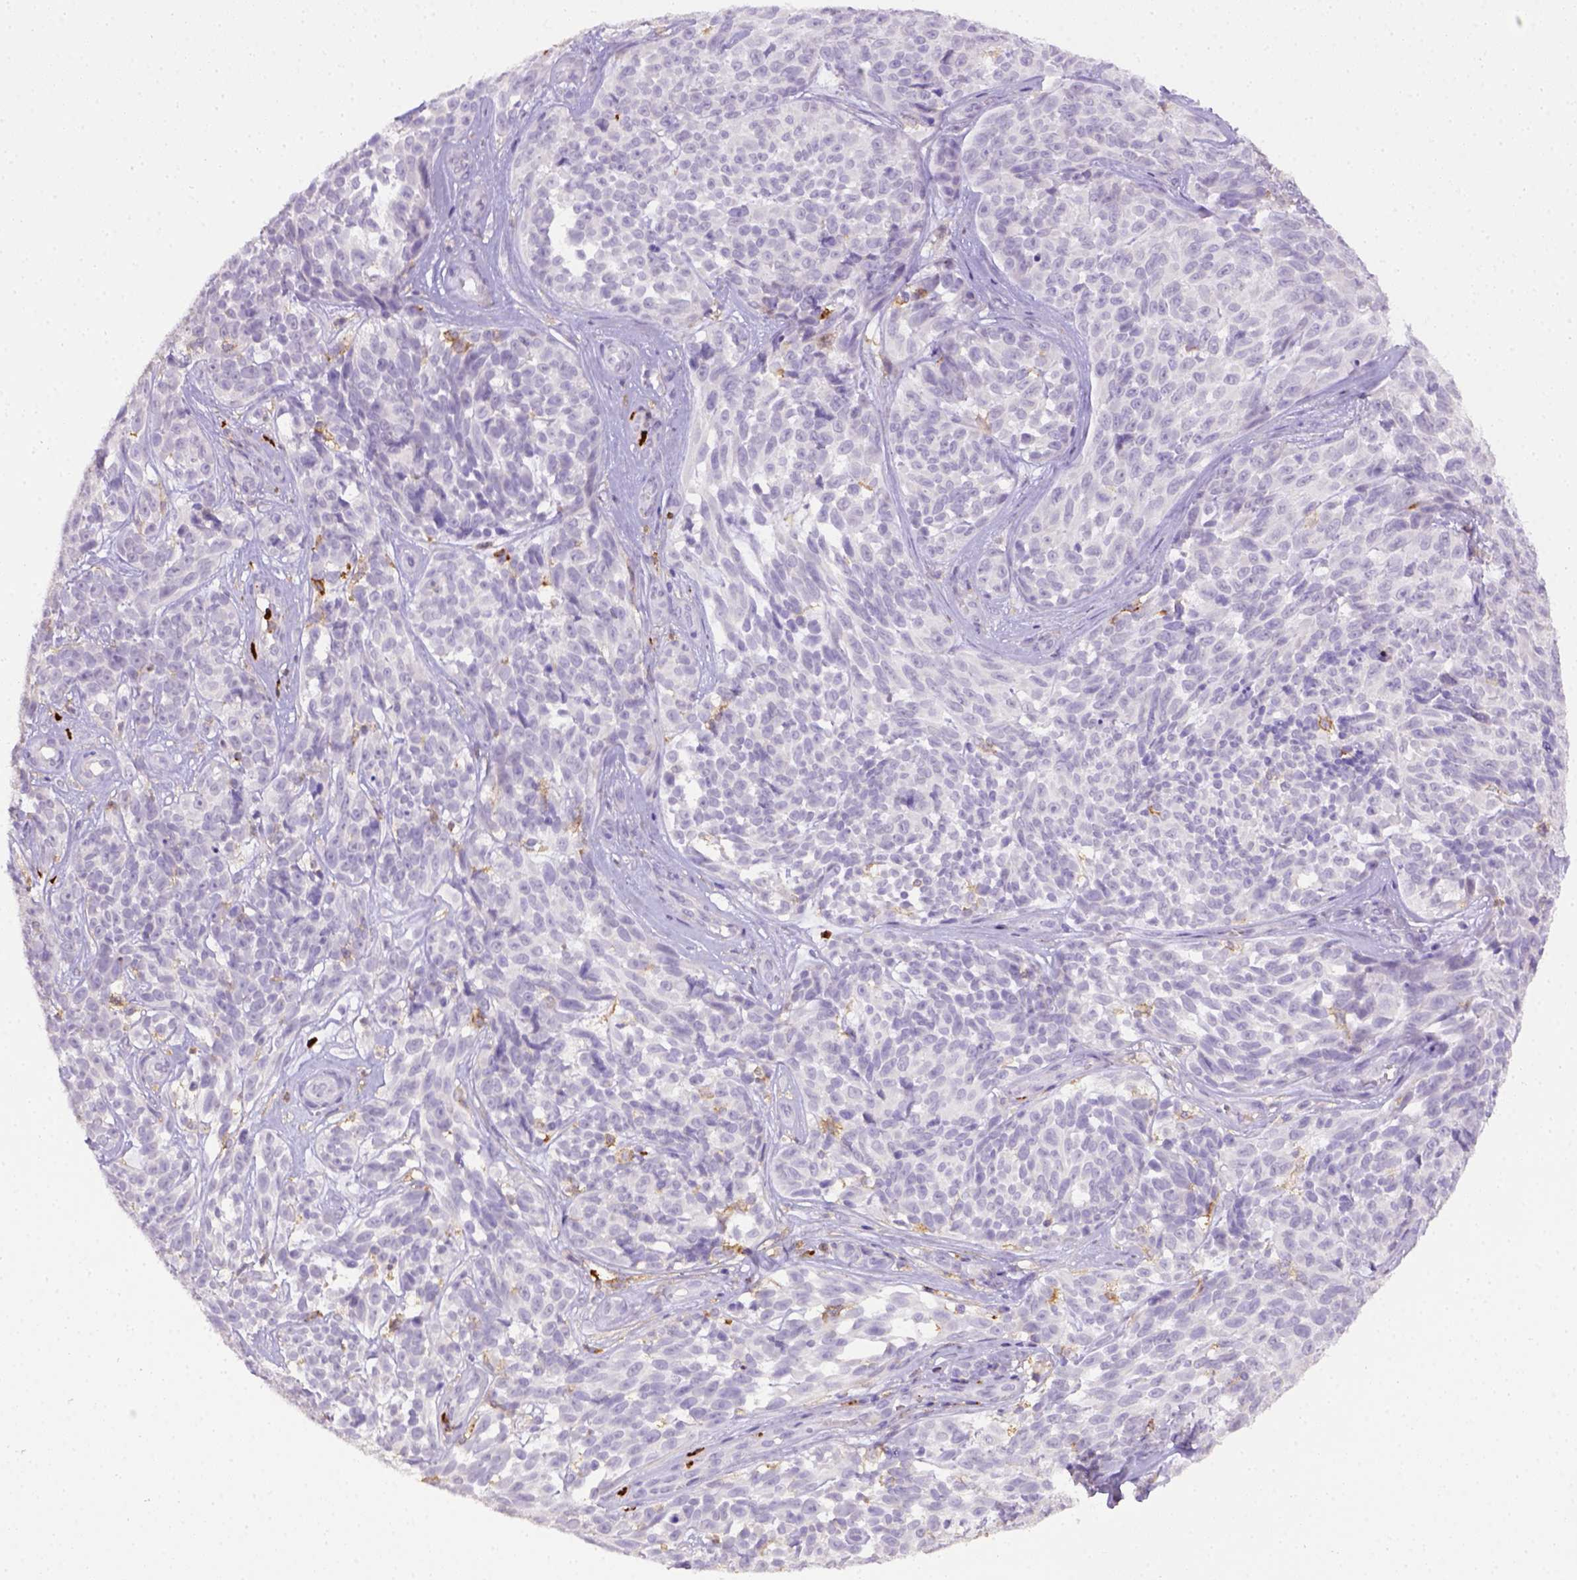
{"staining": {"intensity": "negative", "quantity": "none", "location": "none"}, "tissue": "melanoma", "cell_type": "Tumor cells", "image_type": "cancer", "snomed": [{"axis": "morphology", "description": "Malignant melanoma, NOS"}, {"axis": "topography", "description": "Skin"}], "caption": "DAB (3,3'-diaminobenzidine) immunohistochemical staining of malignant melanoma reveals no significant expression in tumor cells.", "gene": "ITGAM", "patient": {"sex": "female", "age": 88}}